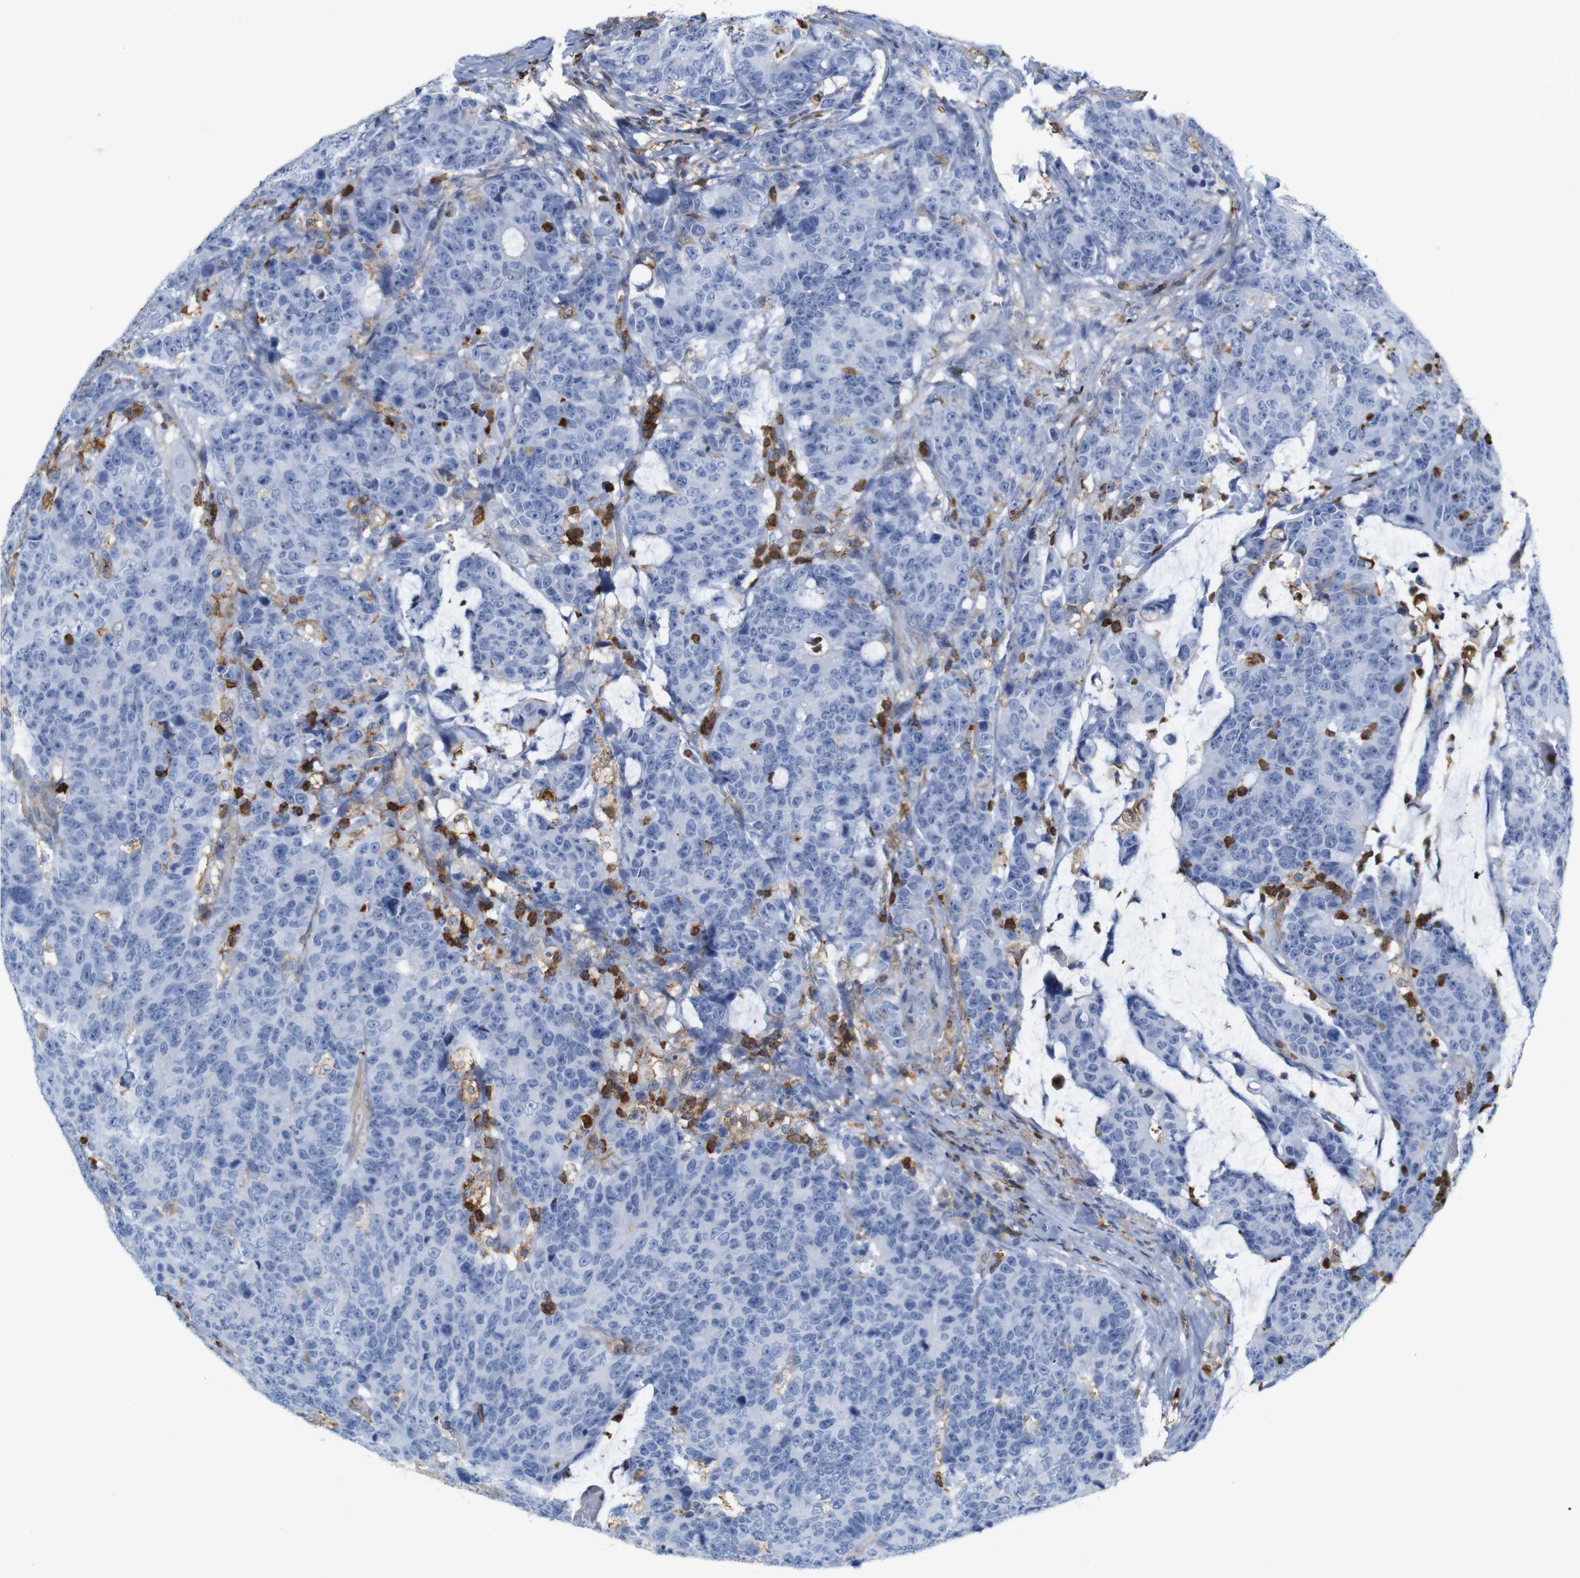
{"staining": {"intensity": "negative", "quantity": "none", "location": "none"}, "tissue": "colorectal cancer", "cell_type": "Tumor cells", "image_type": "cancer", "snomed": [{"axis": "morphology", "description": "Adenocarcinoma, NOS"}, {"axis": "topography", "description": "Colon"}], "caption": "An immunohistochemistry micrograph of colorectal cancer is shown. There is no staining in tumor cells of colorectal cancer.", "gene": "ANXA1", "patient": {"sex": "female", "age": 86}}